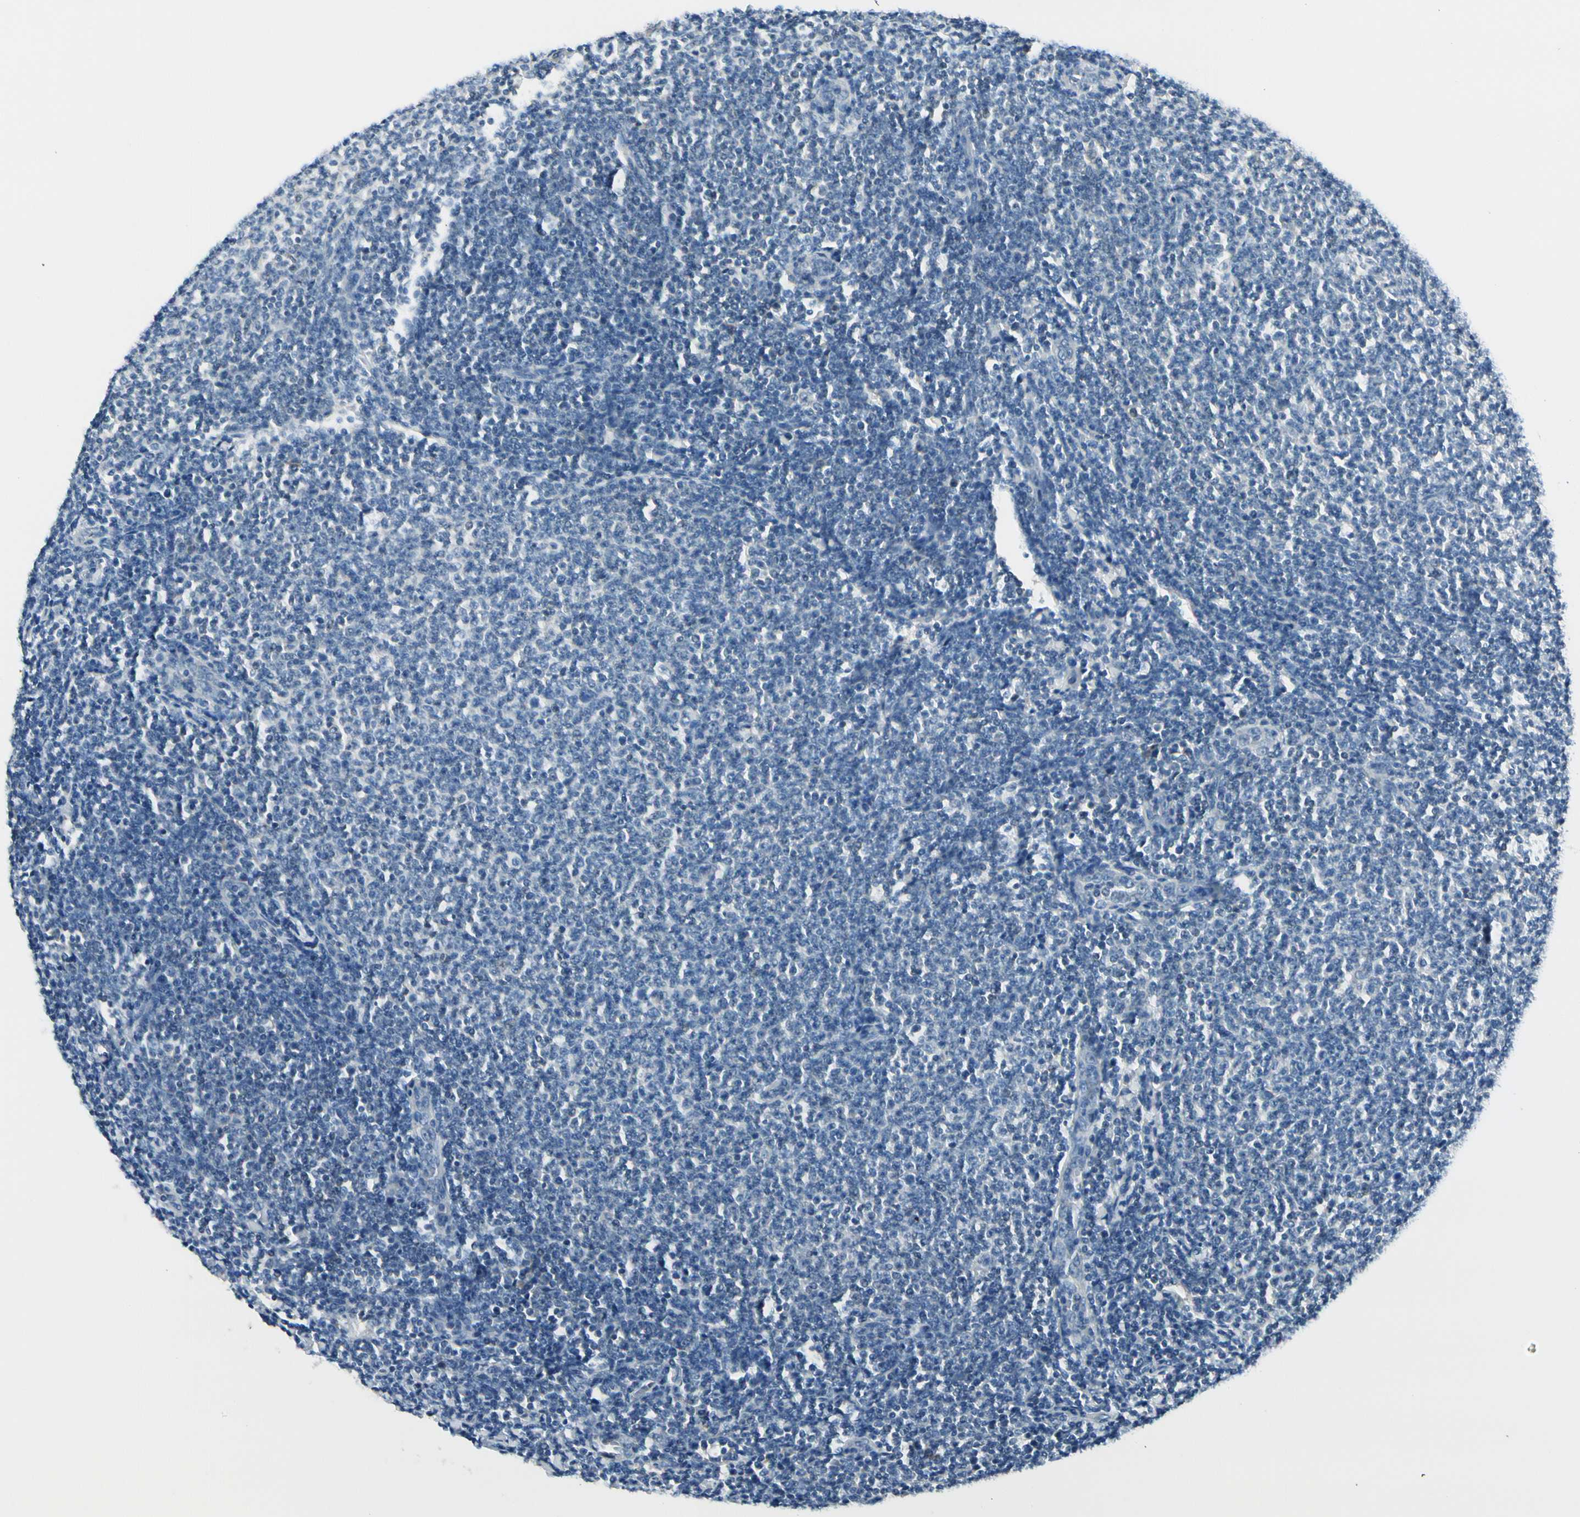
{"staining": {"intensity": "negative", "quantity": "none", "location": "none"}, "tissue": "lymphoma", "cell_type": "Tumor cells", "image_type": "cancer", "snomed": [{"axis": "morphology", "description": "Malignant lymphoma, non-Hodgkin's type, Low grade"}, {"axis": "topography", "description": "Lymph node"}], "caption": "A micrograph of human lymphoma is negative for staining in tumor cells.", "gene": "PEBP1", "patient": {"sex": "male", "age": 66}}